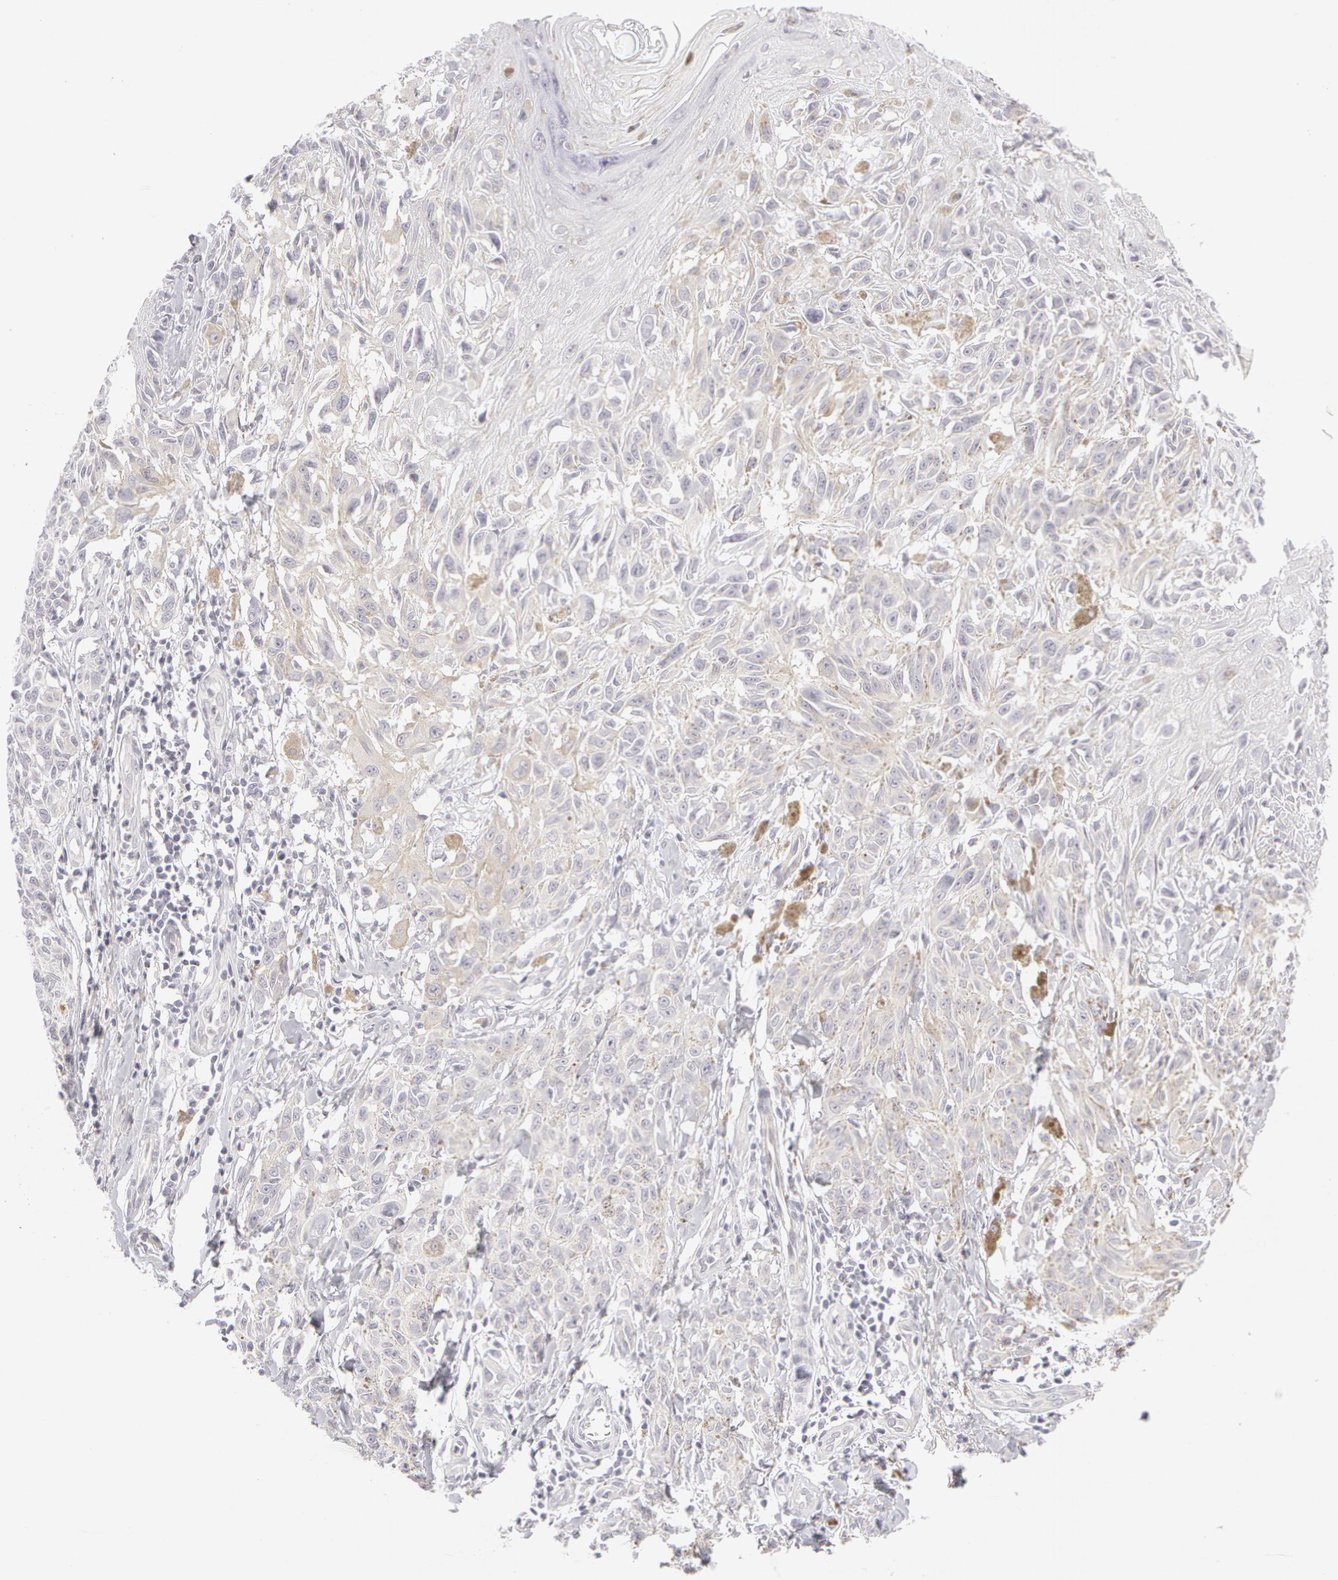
{"staining": {"intensity": "weak", "quantity": "25%-75%", "location": "cytoplasmic/membranous"}, "tissue": "melanoma", "cell_type": "Tumor cells", "image_type": "cancer", "snomed": [{"axis": "morphology", "description": "Malignant melanoma, NOS"}, {"axis": "topography", "description": "Skin"}], "caption": "Brown immunohistochemical staining in human malignant melanoma demonstrates weak cytoplasmic/membranous expression in about 25%-75% of tumor cells.", "gene": "ABCB1", "patient": {"sex": "female", "age": 77}}